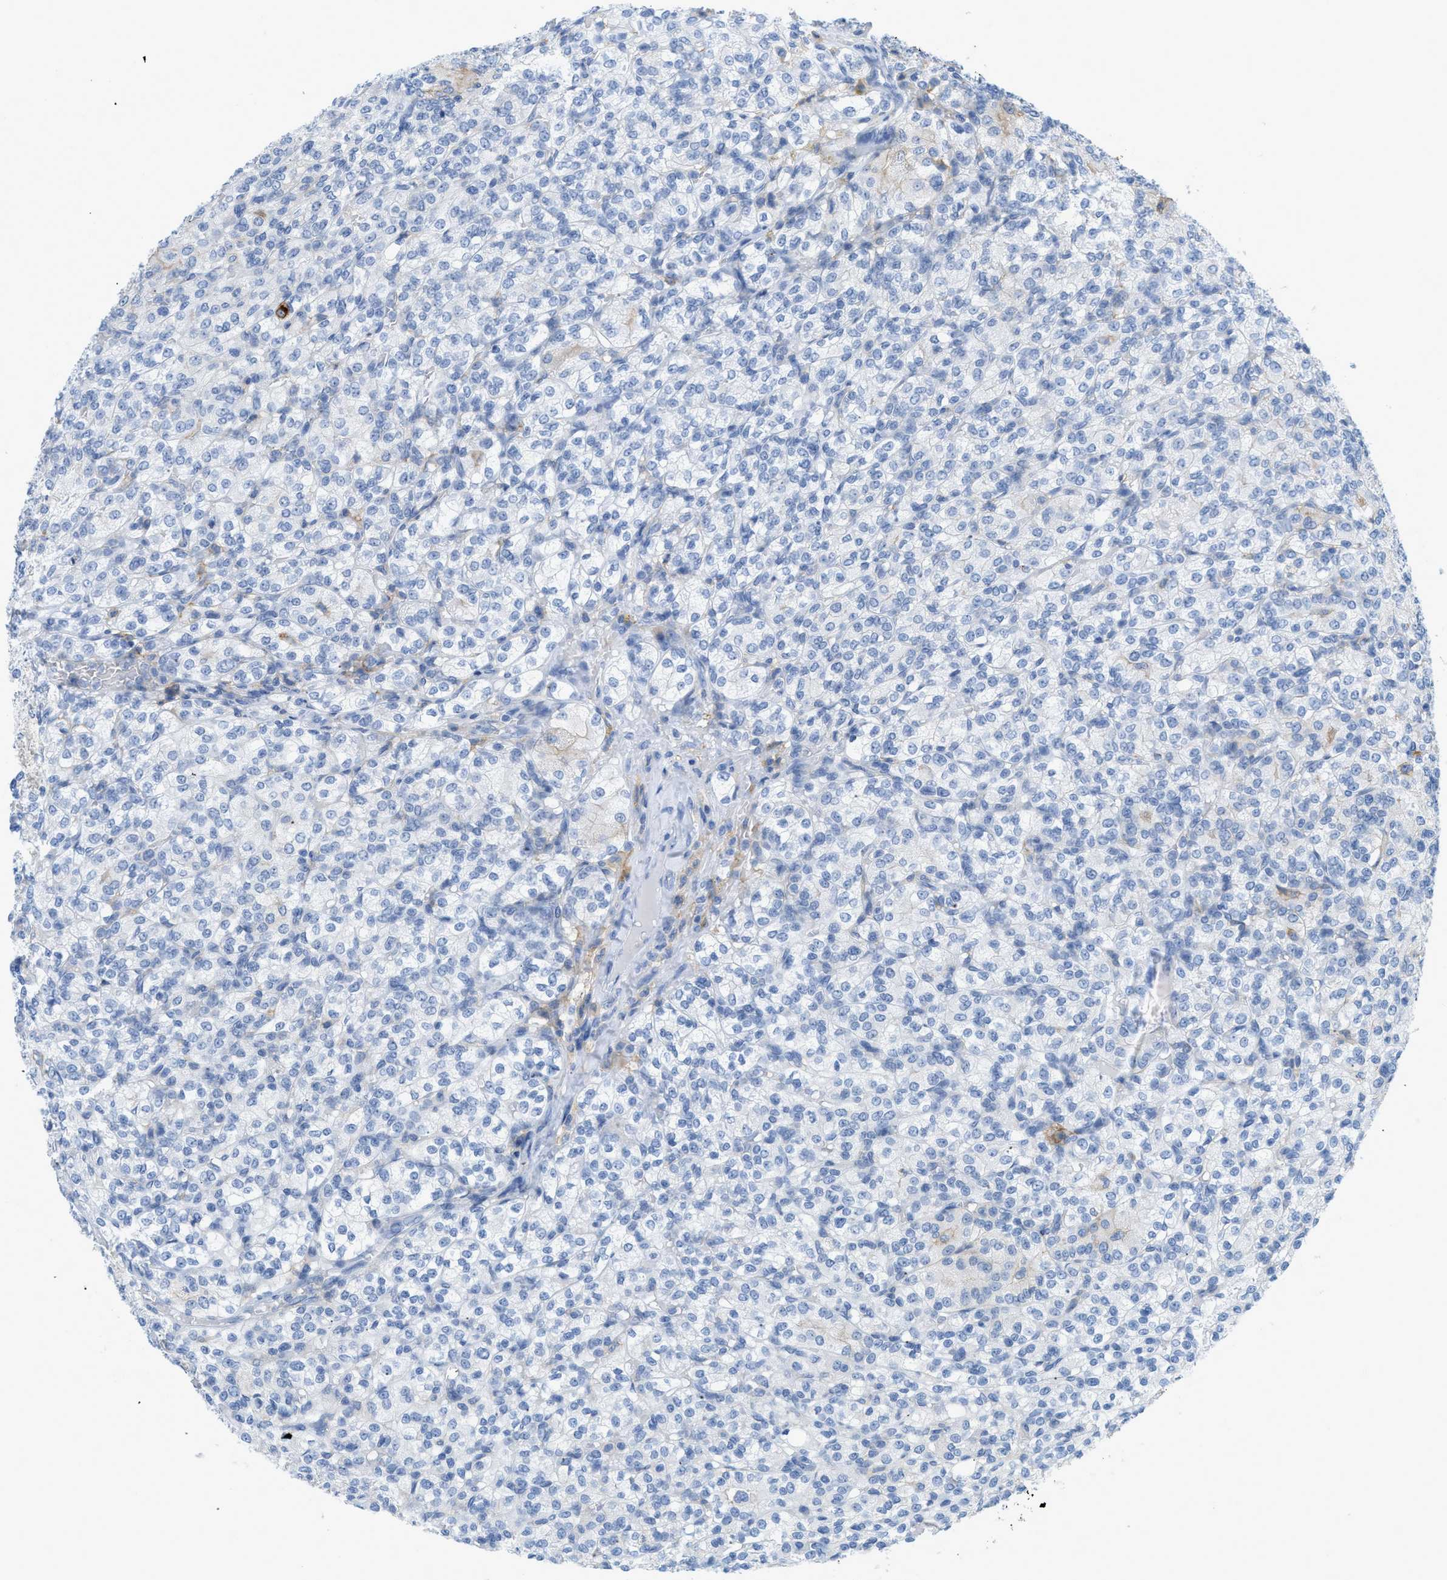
{"staining": {"intensity": "negative", "quantity": "none", "location": "none"}, "tissue": "renal cancer", "cell_type": "Tumor cells", "image_type": "cancer", "snomed": [{"axis": "morphology", "description": "Adenocarcinoma, NOS"}, {"axis": "topography", "description": "Kidney"}], "caption": "Tumor cells show no significant protein expression in renal adenocarcinoma. (DAB IHC with hematoxylin counter stain).", "gene": "SLC3A2", "patient": {"sex": "male", "age": 77}}